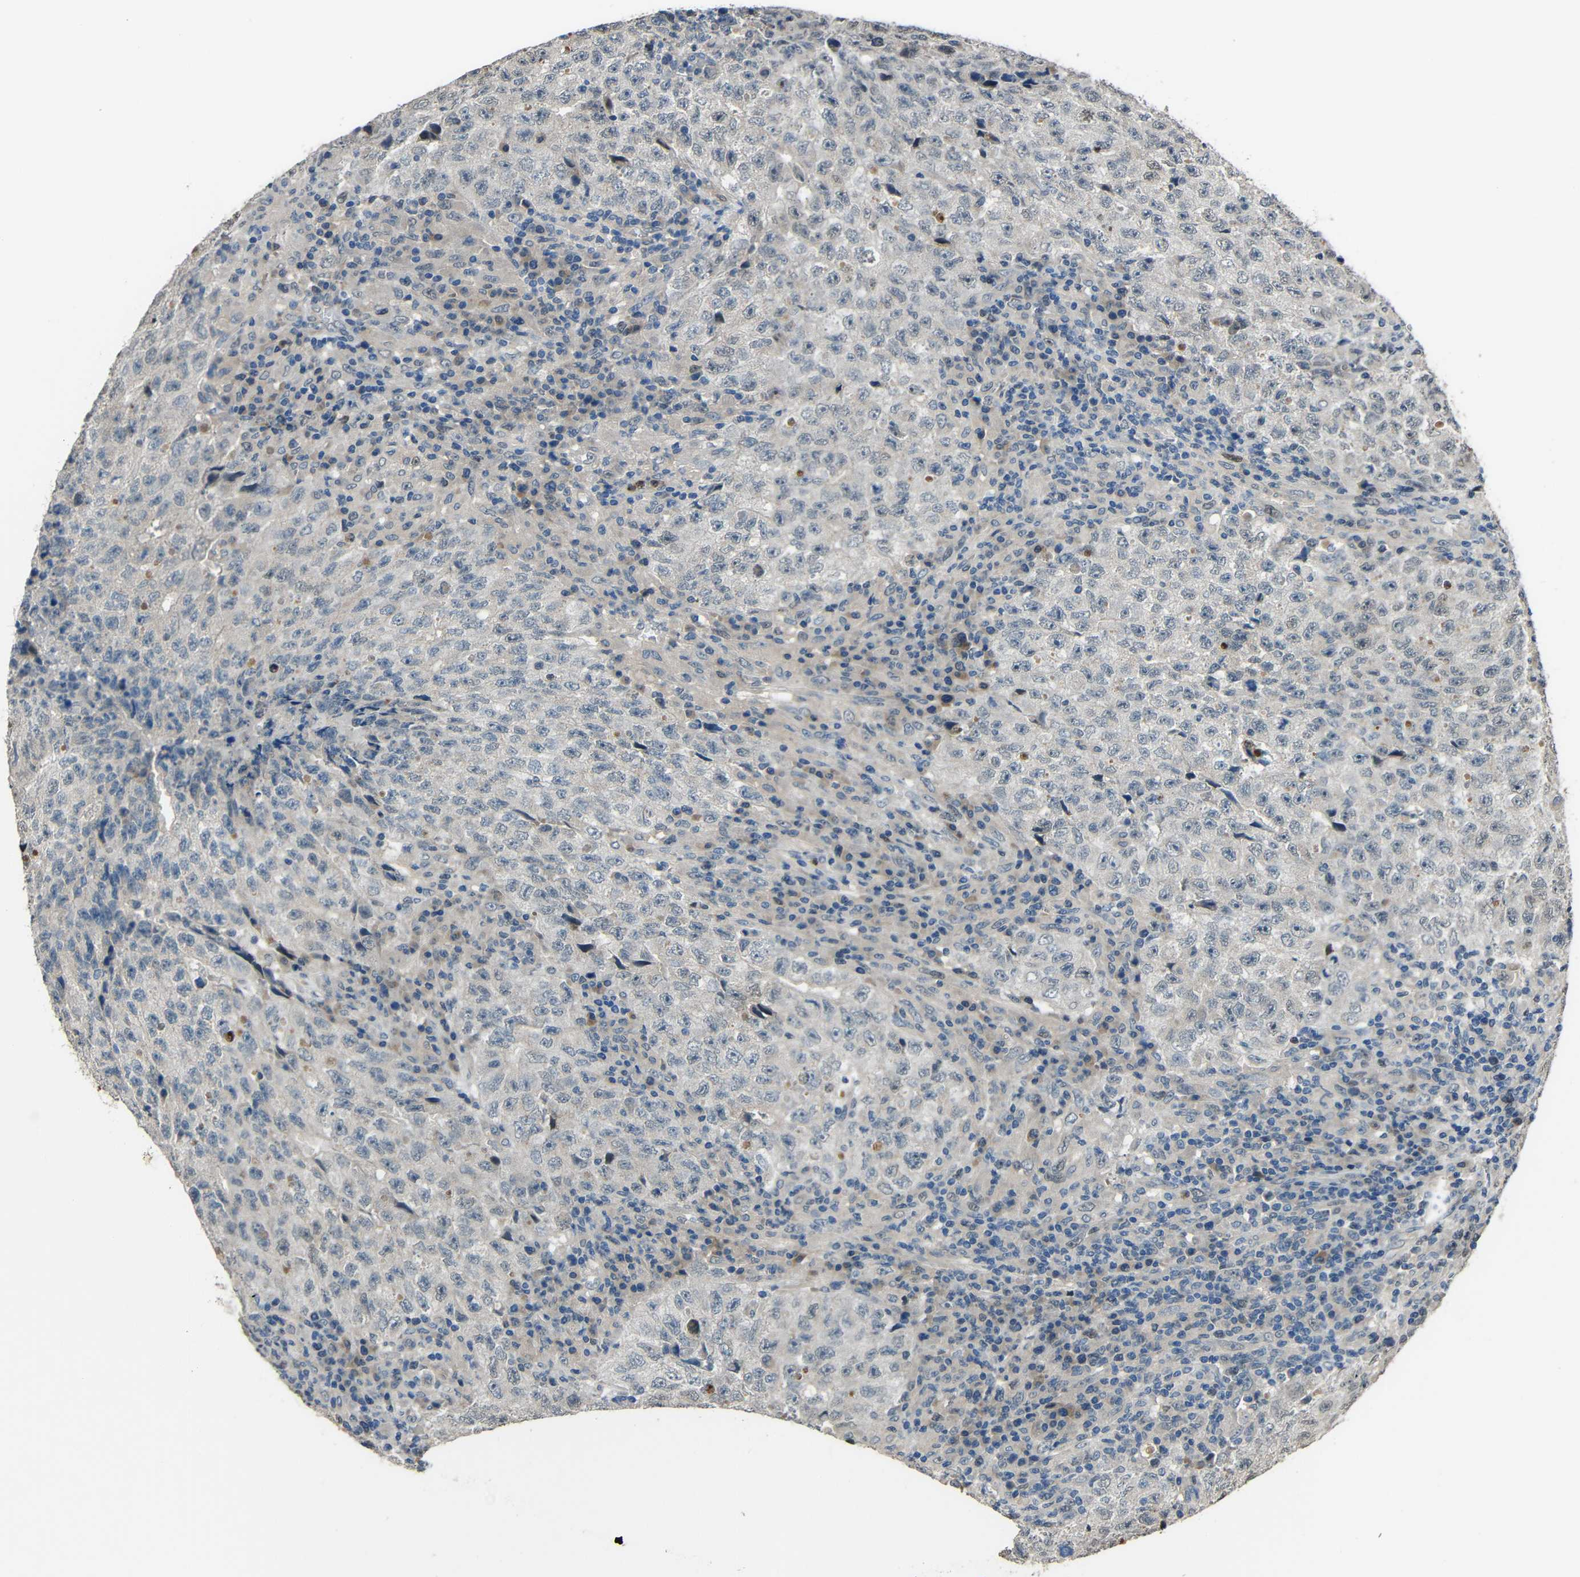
{"staining": {"intensity": "negative", "quantity": "none", "location": "none"}, "tissue": "testis cancer", "cell_type": "Tumor cells", "image_type": "cancer", "snomed": [{"axis": "morphology", "description": "Necrosis, NOS"}, {"axis": "morphology", "description": "Carcinoma, Embryonal, NOS"}, {"axis": "topography", "description": "Testis"}], "caption": "Immunohistochemistry of human testis cancer (embryonal carcinoma) shows no expression in tumor cells.", "gene": "STBD1", "patient": {"sex": "male", "age": 19}}